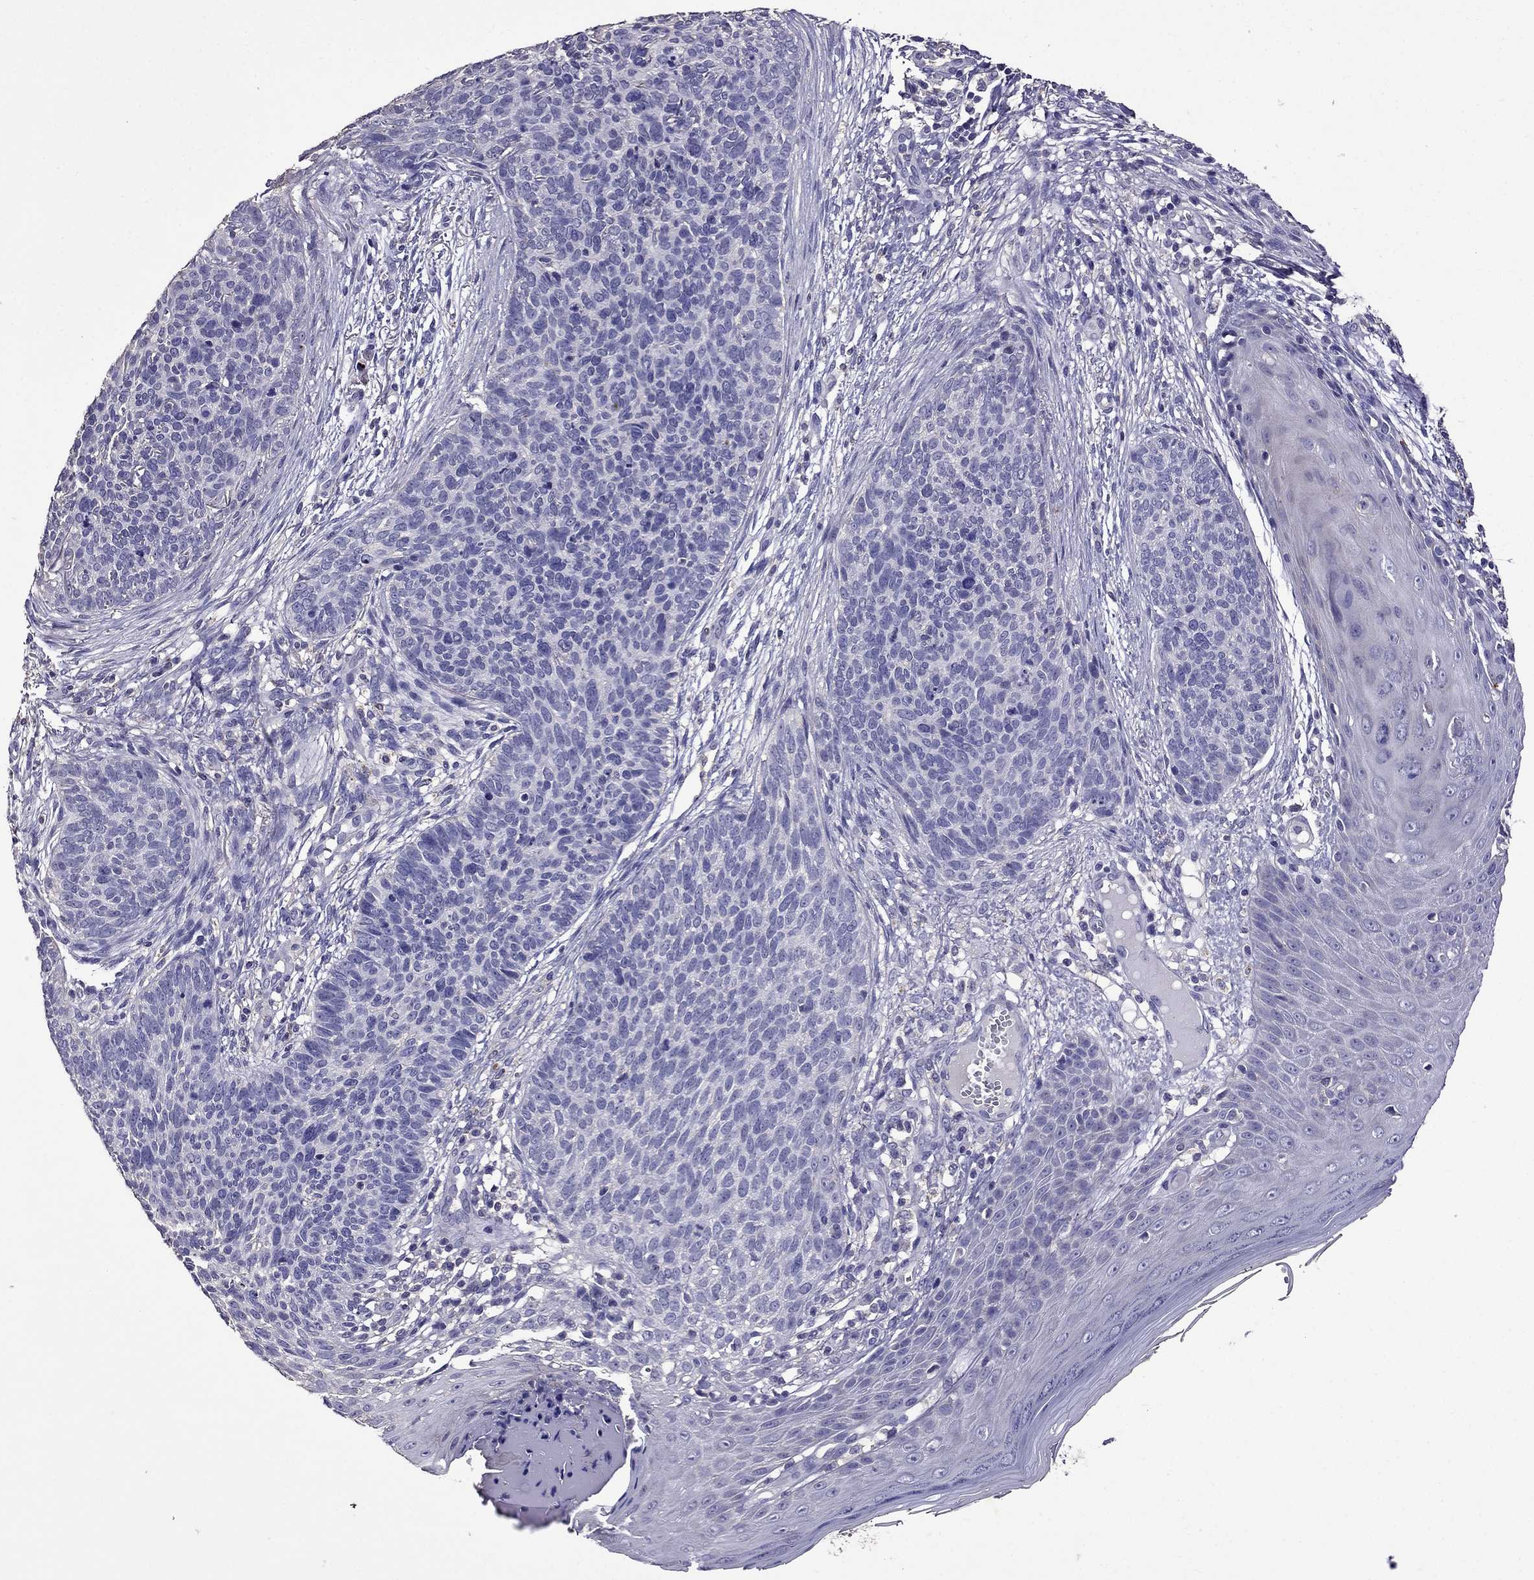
{"staining": {"intensity": "negative", "quantity": "none", "location": "none"}, "tissue": "skin cancer", "cell_type": "Tumor cells", "image_type": "cancer", "snomed": [{"axis": "morphology", "description": "Basal cell carcinoma"}, {"axis": "topography", "description": "Skin"}], "caption": "IHC histopathology image of skin cancer stained for a protein (brown), which shows no expression in tumor cells.", "gene": "NKX3-1", "patient": {"sex": "male", "age": 64}}